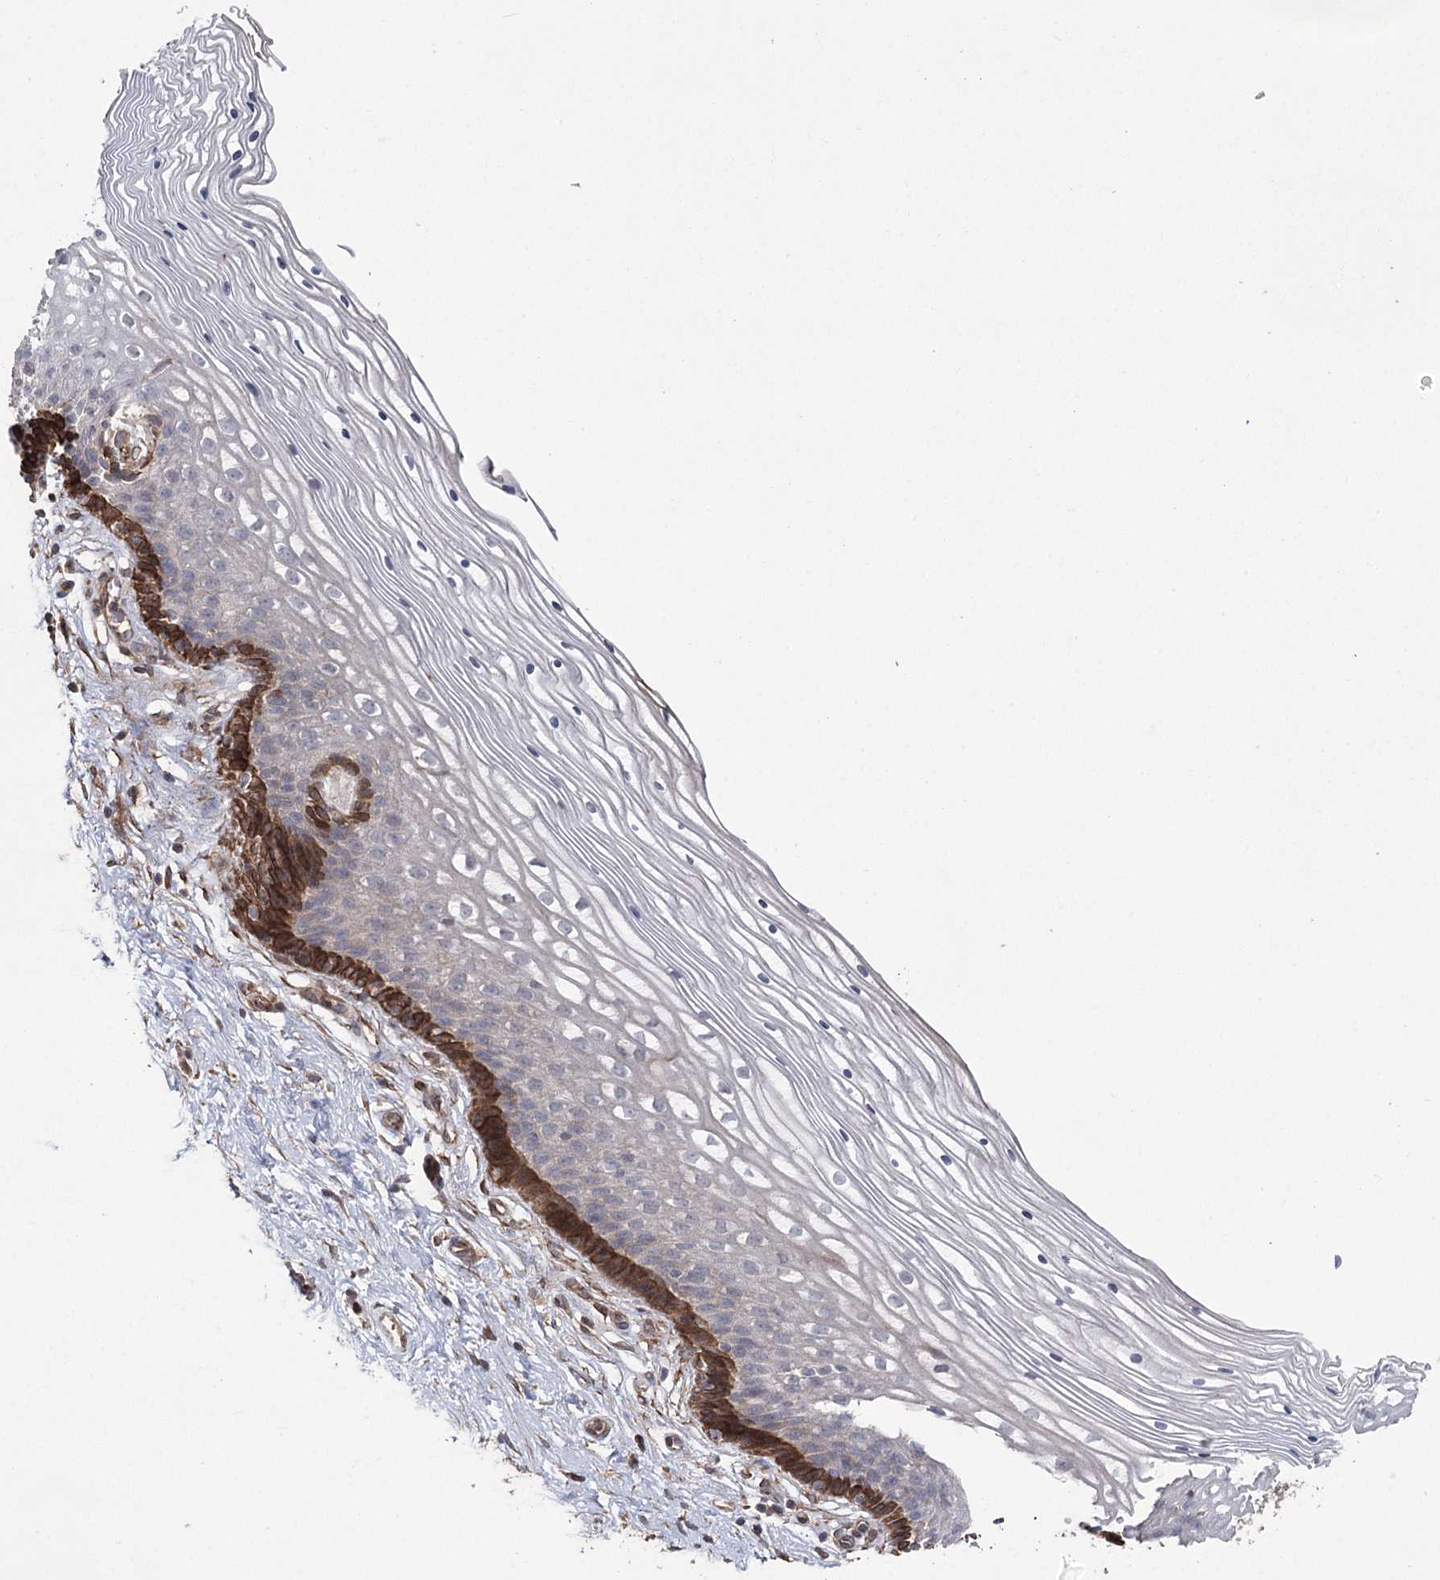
{"staining": {"intensity": "weak", "quantity": "25%-75%", "location": "cytoplasmic/membranous"}, "tissue": "cervix", "cell_type": "Glandular cells", "image_type": "normal", "snomed": [{"axis": "morphology", "description": "Normal tissue, NOS"}, {"axis": "topography", "description": "Cervix"}], "caption": "There is low levels of weak cytoplasmic/membranous staining in glandular cells of benign cervix, as demonstrated by immunohistochemical staining (brown color).", "gene": "OTUD1", "patient": {"sex": "female", "age": 33}}